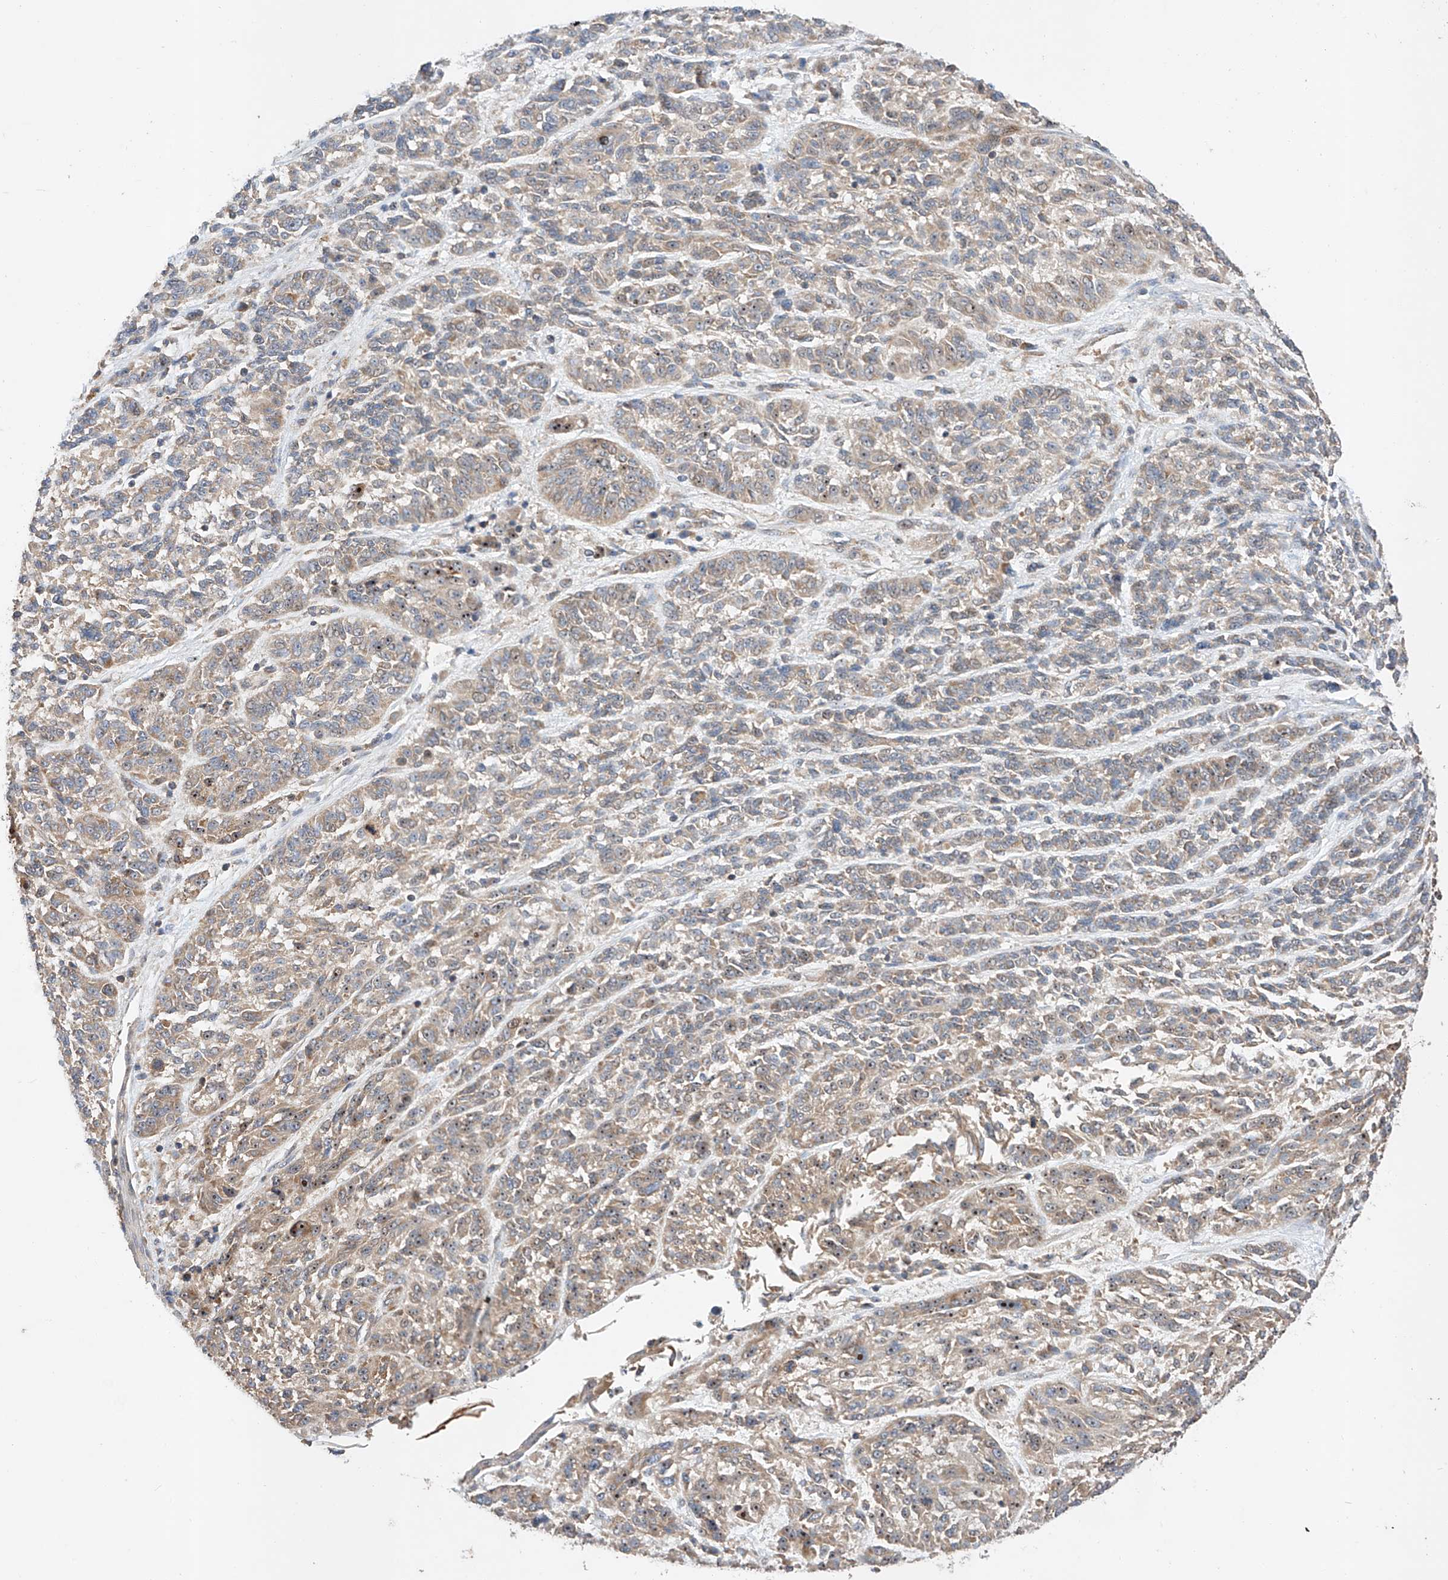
{"staining": {"intensity": "moderate", "quantity": "25%-75%", "location": "cytoplasmic/membranous,nuclear"}, "tissue": "melanoma", "cell_type": "Tumor cells", "image_type": "cancer", "snomed": [{"axis": "morphology", "description": "Malignant melanoma, NOS"}, {"axis": "topography", "description": "Skin"}], "caption": "A micrograph showing moderate cytoplasmic/membranous and nuclear staining in about 25%-75% of tumor cells in melanoma, as visualized by brown immunohistochemical staining.", "gene": "RAB23", "patient": {"sex": "male", "age": 53}}